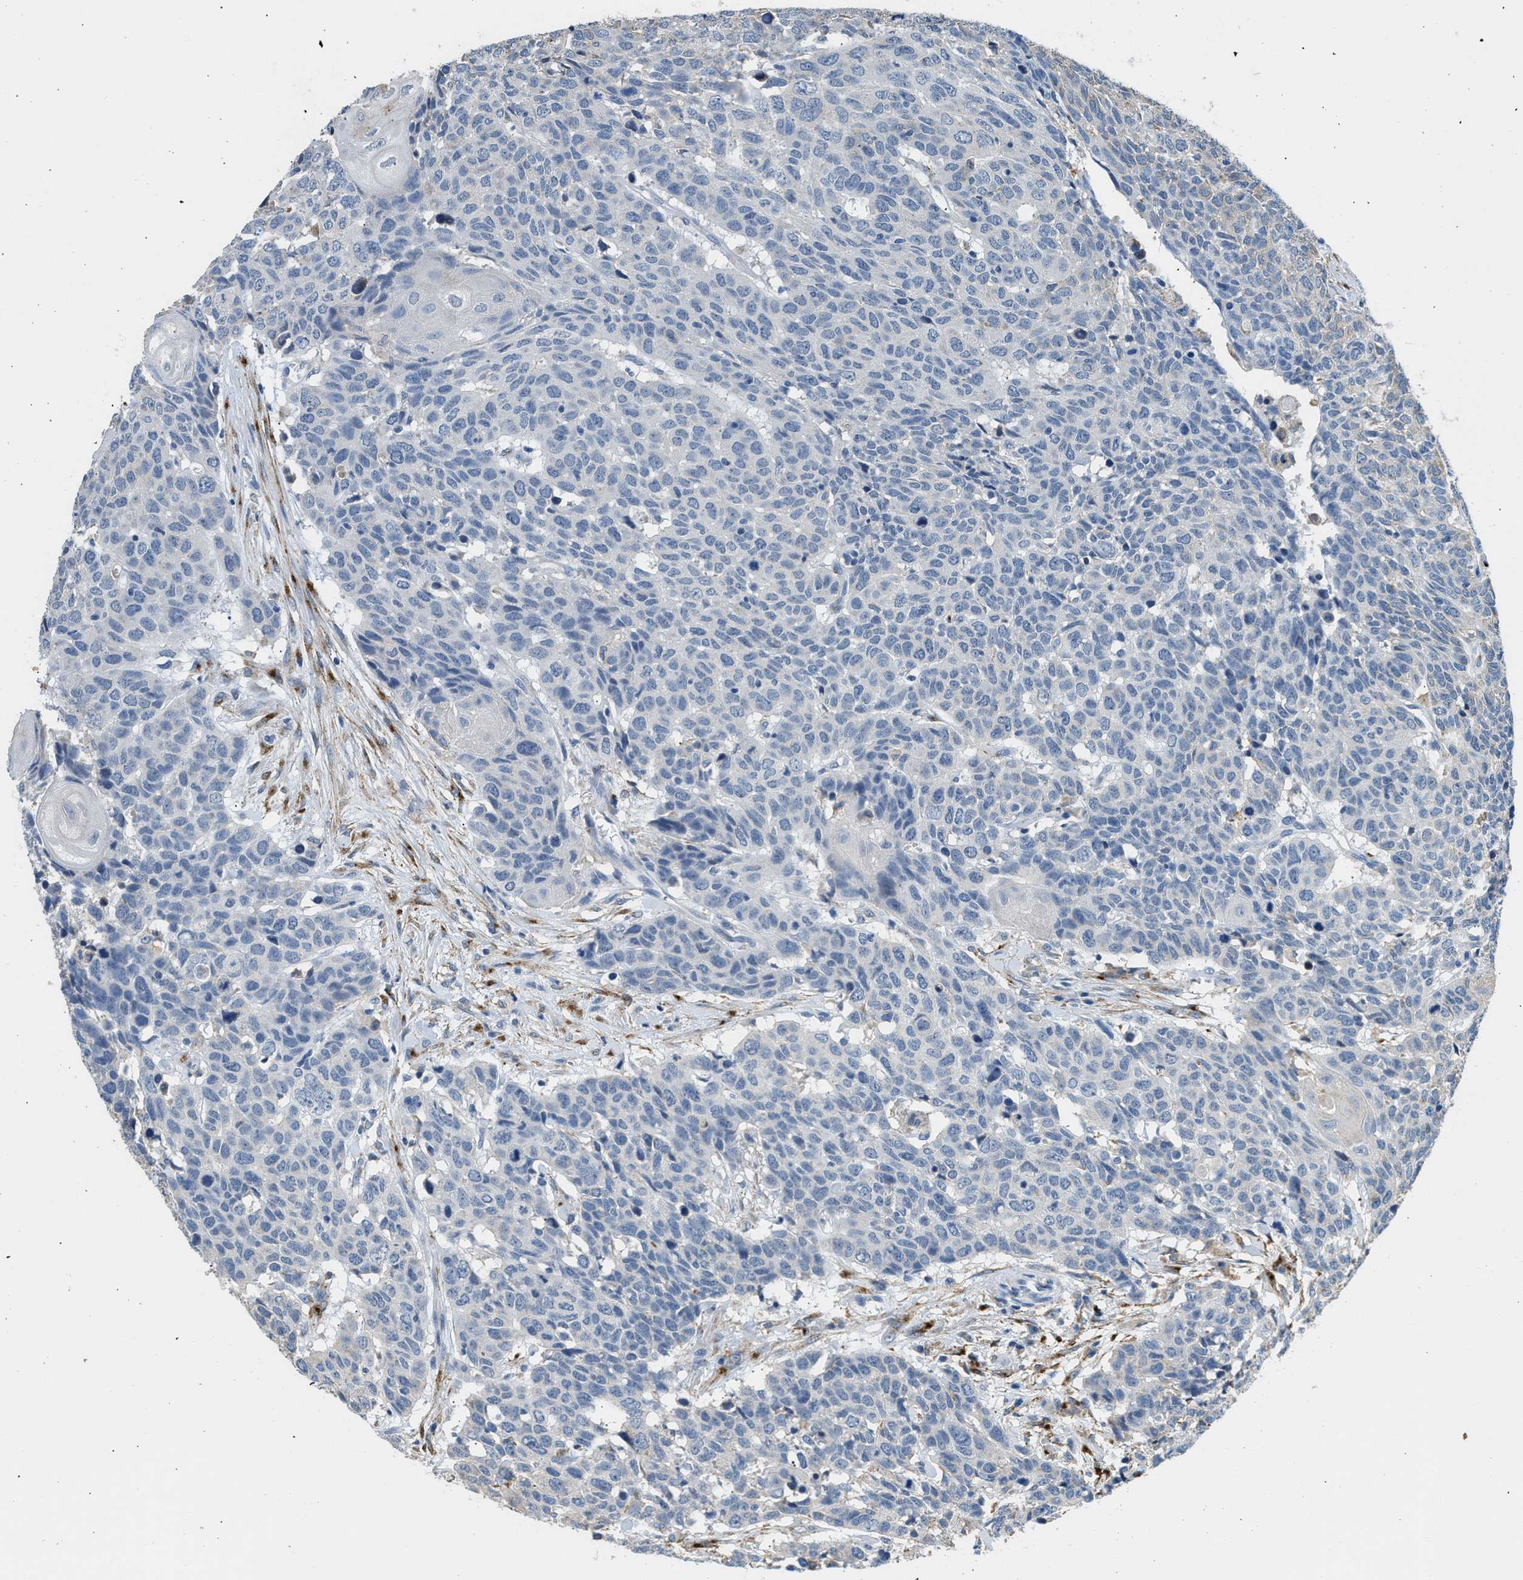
{"staining": {"intensity": "negative", "quantity": "none", "location": "none"}, "tissue": "head and neck cancer", "cell_type": "Tumor cells", "image_type": "cancer", "snomed": [{"axis": "morphology", "description": "Squamous cell carcinoma, NOS"}, {"axis": "topography", "description": "Head-Neck"}], "caption": "Immunohistochemistry micrograph of neoplastic tissue: human head and neck cancer (squamous cell carcinoma) stained with DAB reveals no significant protein expression in tumor cells. (Stains: DAB (3,3'-diaminobenzidine) IHC with hematoxylin counter stain, Microscopy: brightfield microscopy at high magnification).", "gene": "LRP1", "patient": {"sex": "male", "age": 66}}